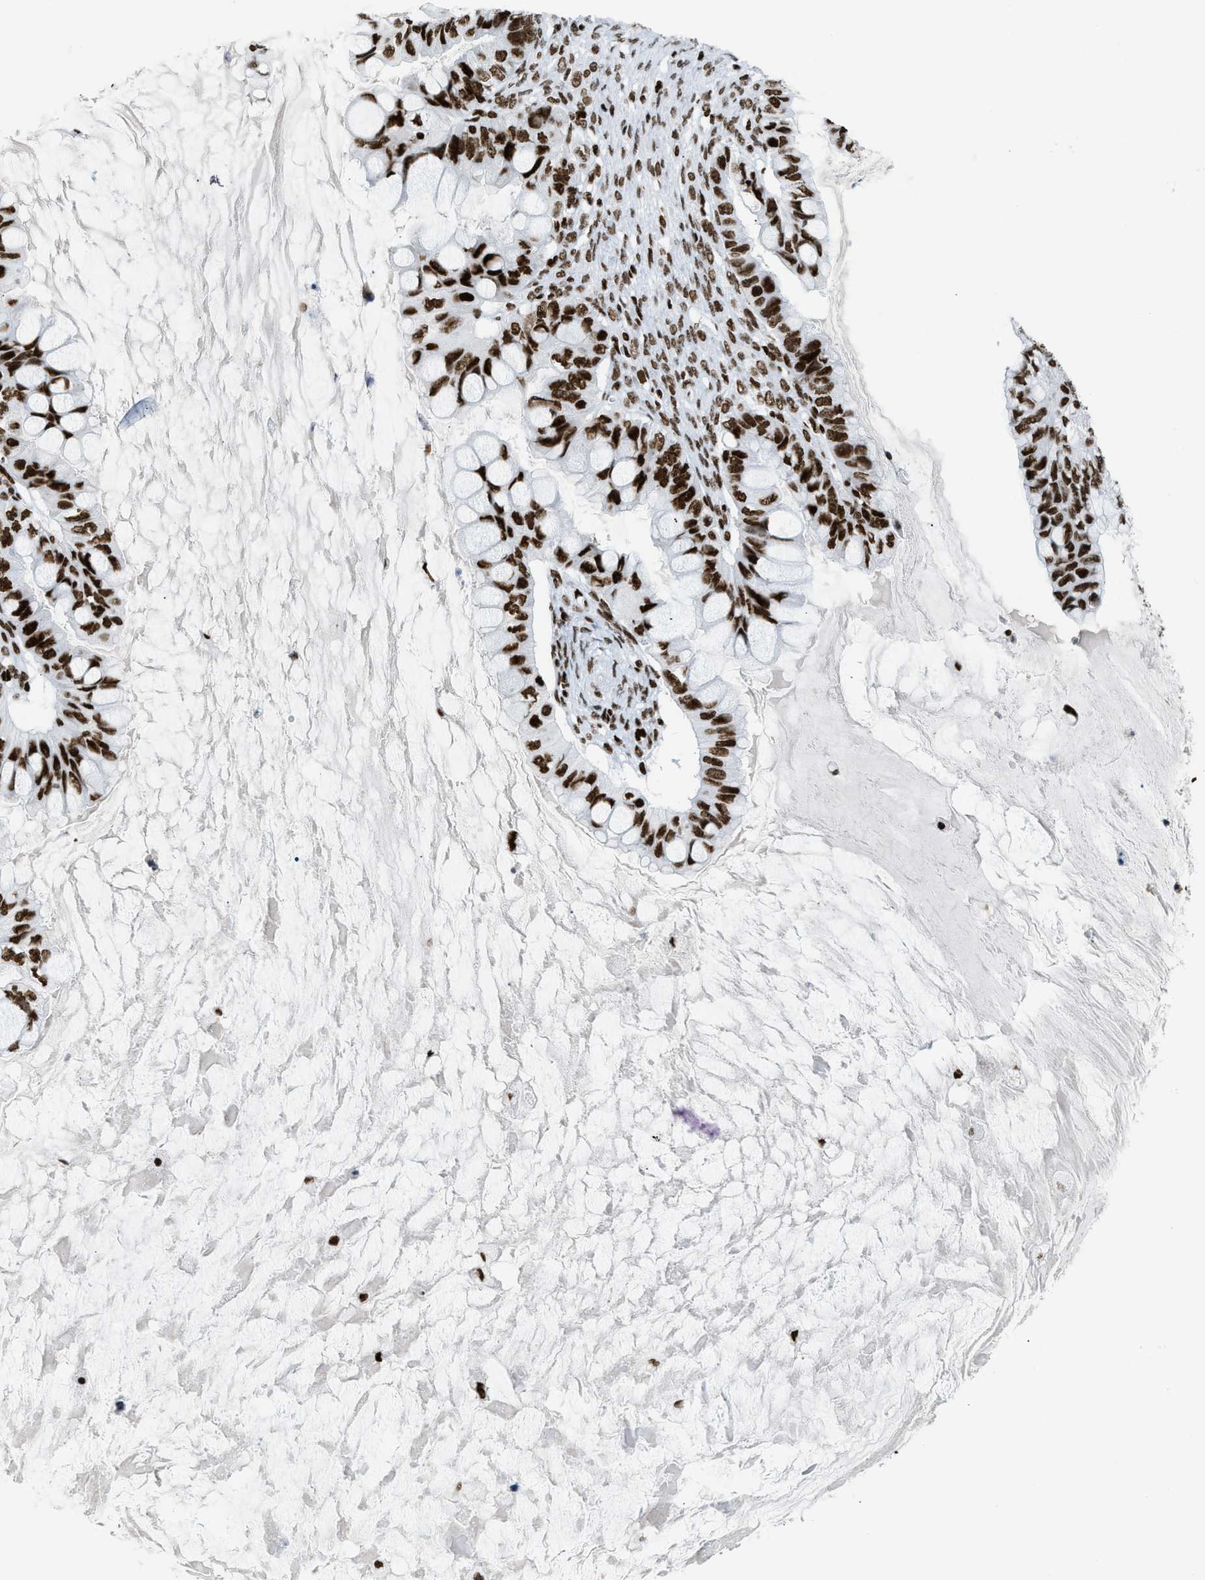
{"staining": {"intensity": "strong", "quantity": ">75%", "location": "nuclear"}, "tissue": "ovarian cancer", "cell_type": "Tumor cells", "image_type": "cancer", "snomed": [{"axis": "morphology", "description": "Cystadenocarcinoma, mucinous, NOS"}, {"axis": "topography", "description": "Ovary"}], "caption": "DAB (3,3'-diaminobenzidine) immunohistochemical staining of ovarian mucinous cystadenocarcinoma shows strong nuclear protein positivity in approximately >75% of tumor cells.", "gene": "PIF1", "patient": {"sex": "female", "age": 80}}